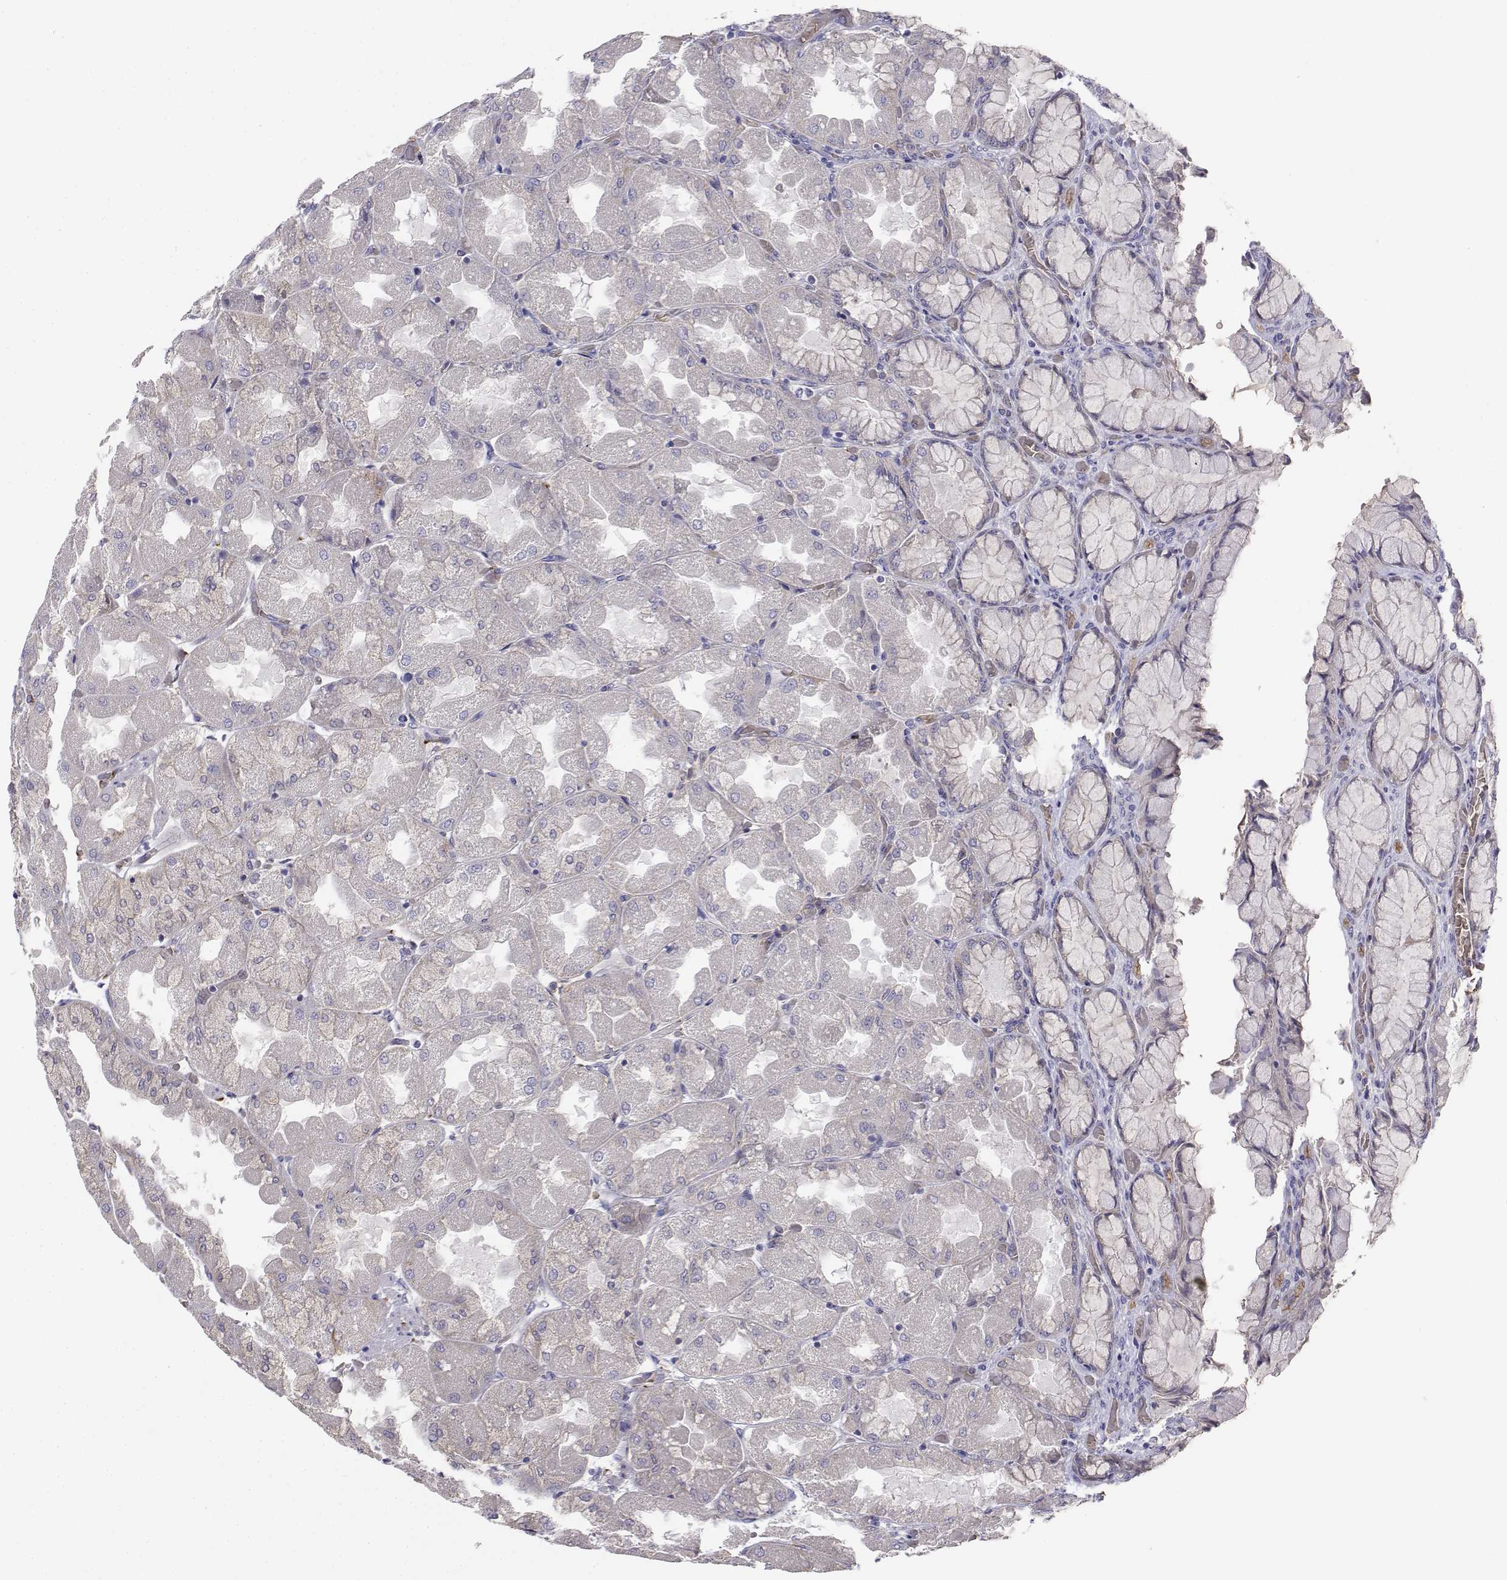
{"staining": {"intensity": "weak", "quantity": "<25%", "location": "cytoplasmic/membranous"}, "tissue": "stomach", "cell_type": "Glandular cells", "image_type": "normal", "snomed": [{"axis": "morphology", "description": "Normal tissue, NOS"}, {"axis": "topography", "description": "Stomach"}], "caption": "Glandular cells are negative for protein expression in benign human stomach. Brightfield microscopy of immunohistochemistry stained with DAB (3,3'-diaminobenzidine) (brown) and hematoxylin (blue), captured at high magnification.", "gene": "CADM1", "patient": {"sex": "female", "age": 61}}